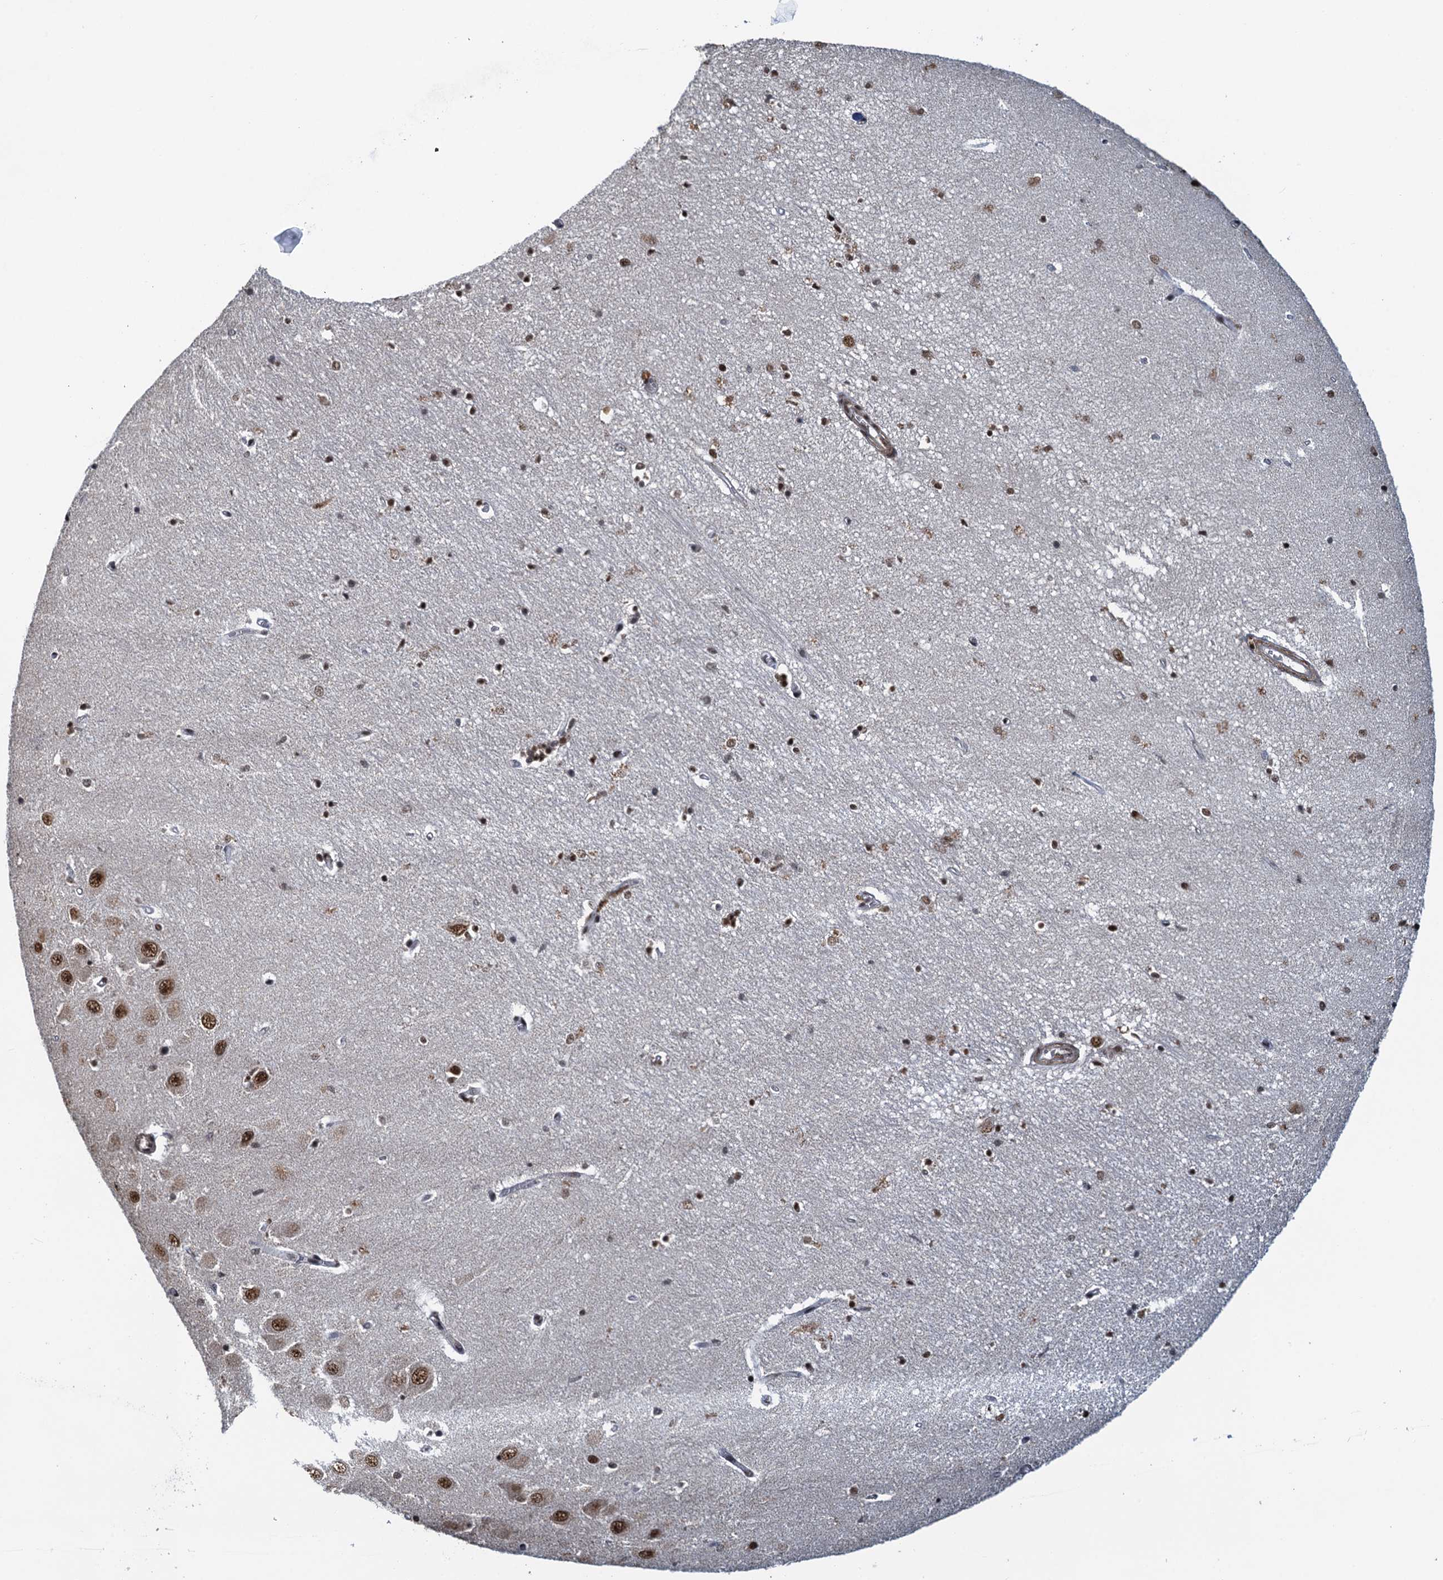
{"staining": {"intensity": "strong", "quantity": ">75%", "location": "nuclear"}, "tissue": "hippocampus", "cell_type": "Glial cells", "image_type": "normal", "snomed": [{"axis": "morphology", "description": "Normal tissue, NOS"}, {"axis": "topography", "description": "Hippocampus"}], "caption": "Strong nuclear protein positivity is seen in about >75% of glial cells in hippocampus. (DAB IHC with brightfield microscopy, high magnification).", "gene": "ZC3H18", "patient": {"sex": "female", "age": 64}}